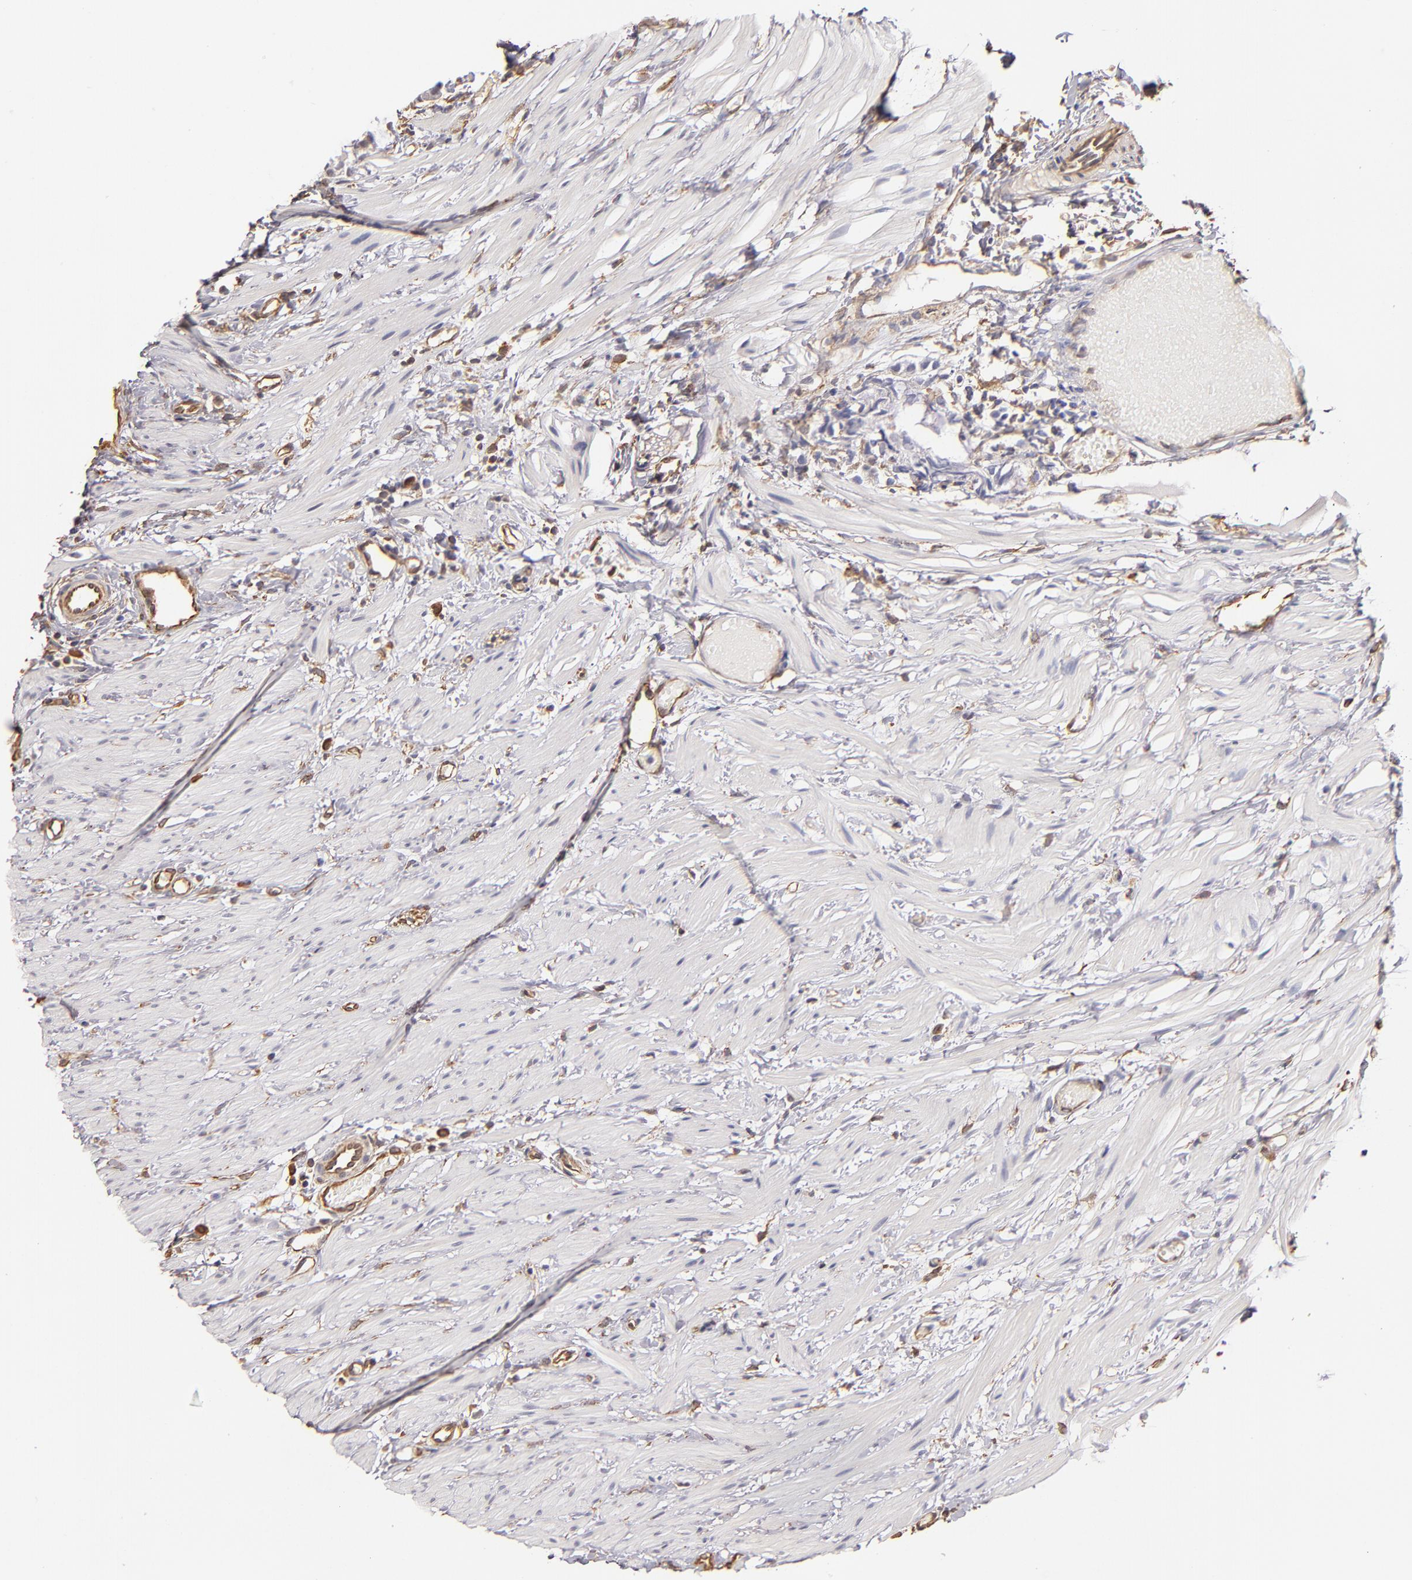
{"staining": {"intensity": "negative", "quantity": "none", "location": "none"}, "tissue": "colorectal cancer", "cell_type": "Tumor cells", "image_type": "cancer", "snomed": [{"axis": "morphology", "description": "Adenocarcinoma, NOS"}, {"axis": "topography", "description": "Colon"}], "caption": "Colorectal cancer (adenocarcinoma) stained for a protein using immunohistochemistry (IHC) reveals no positivity tumor cells.", "gene": "ABCC1", "patient": {"sex": "male", "age": 14}}